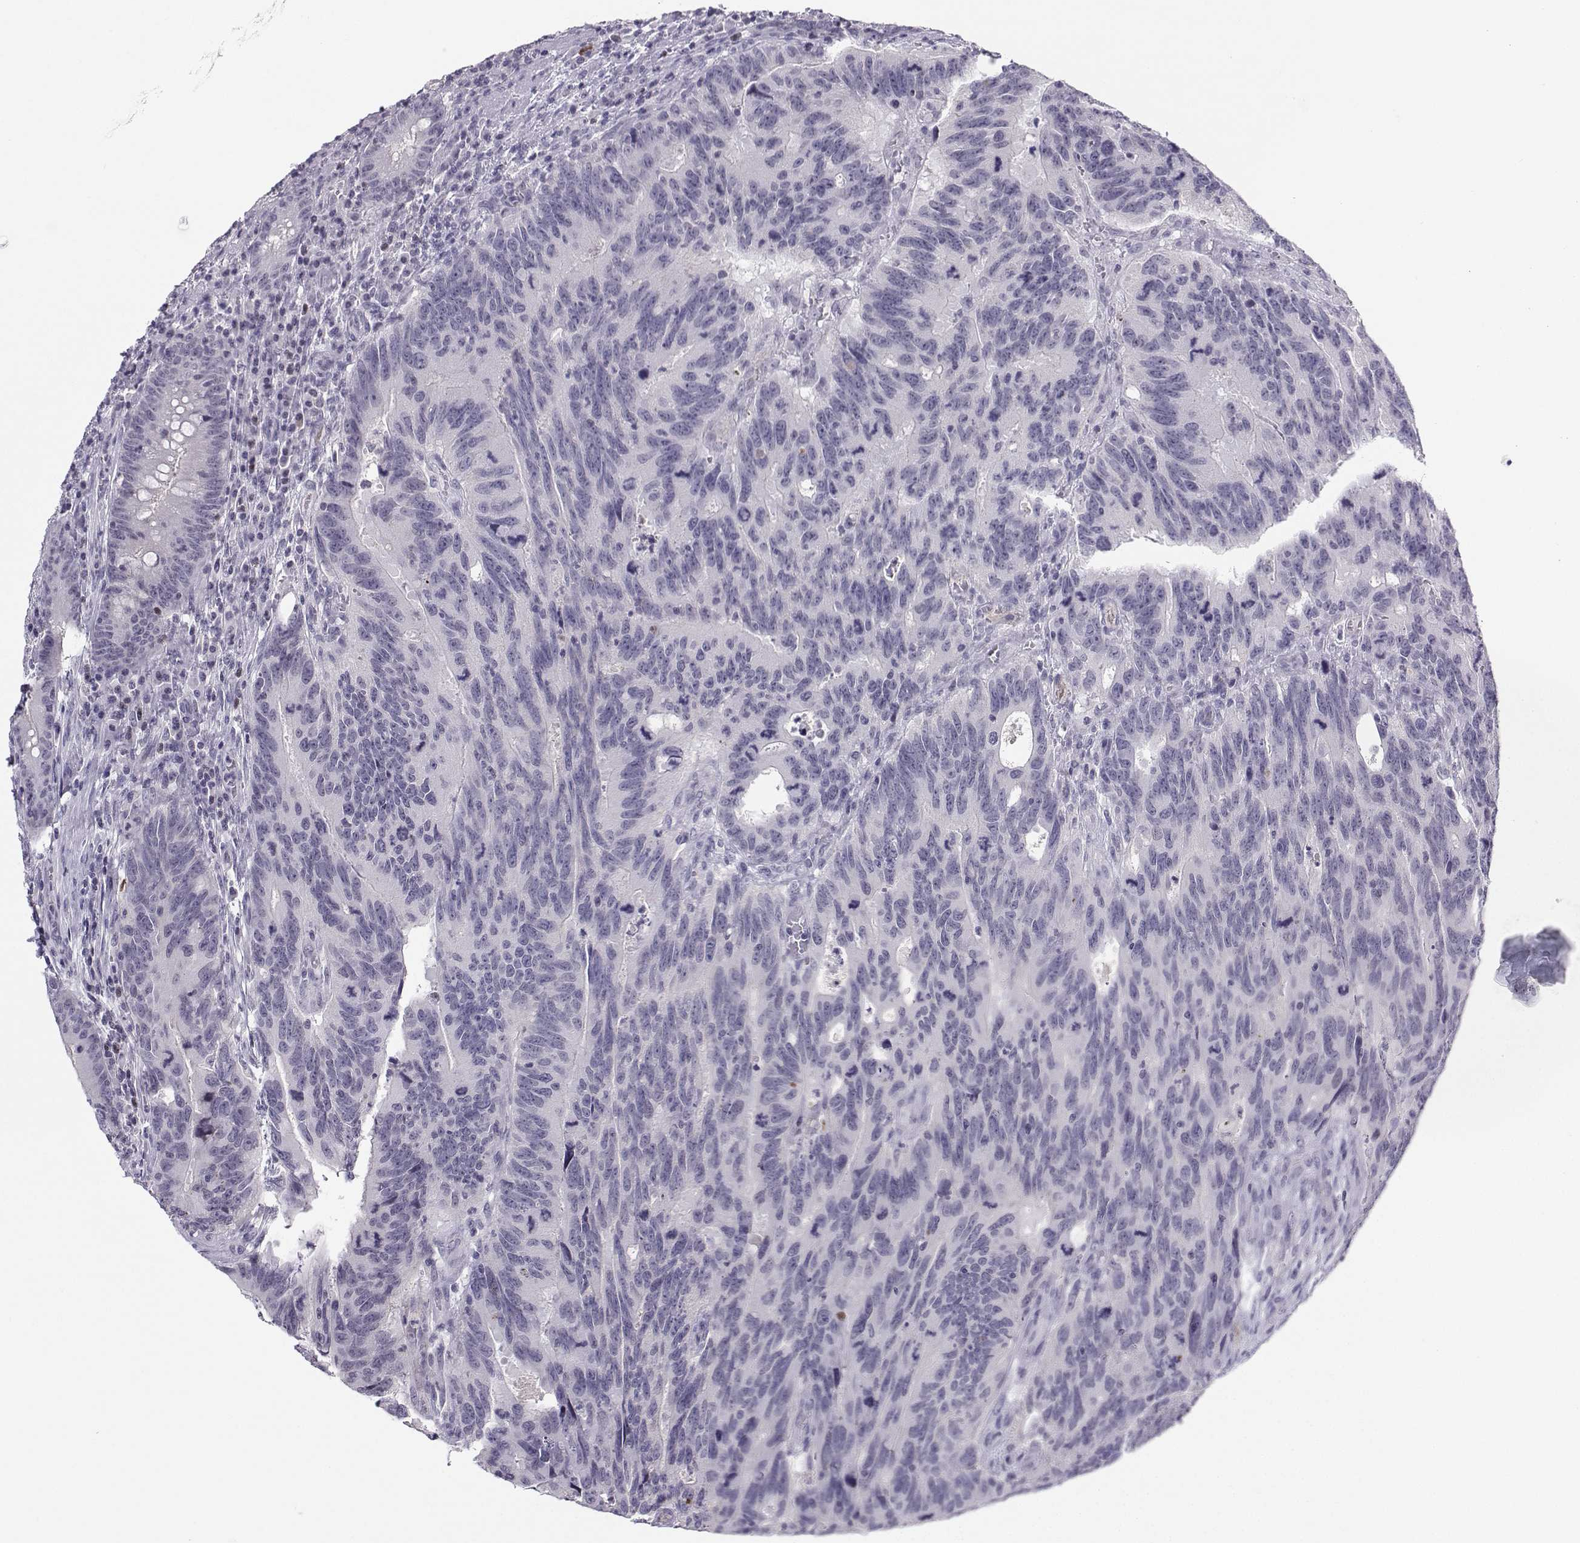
{"staining": {"intensity": "negative", "quantity": "none", "location": "none"}, "tissue": "colorectal cancer", "cell_type": "Tumor cells", "image_type": "cancer", "snomed": [{"axis": "morphology", "description": "Adenocarcinoma, NOS"}, {"axis": "topography", "description": "Colon"}], "caption": "This is a image of IHC staining of adenocarcinoma (colorectal), which shows no expression in tumor cells. The staining was performed using DAB to visualize the protein expression in brown, while the nuclei were stained in blue with hematoxylin (Magnification: 20x).", "gene": "LHX1", "patient": {"sex": "female", "age": 77}}